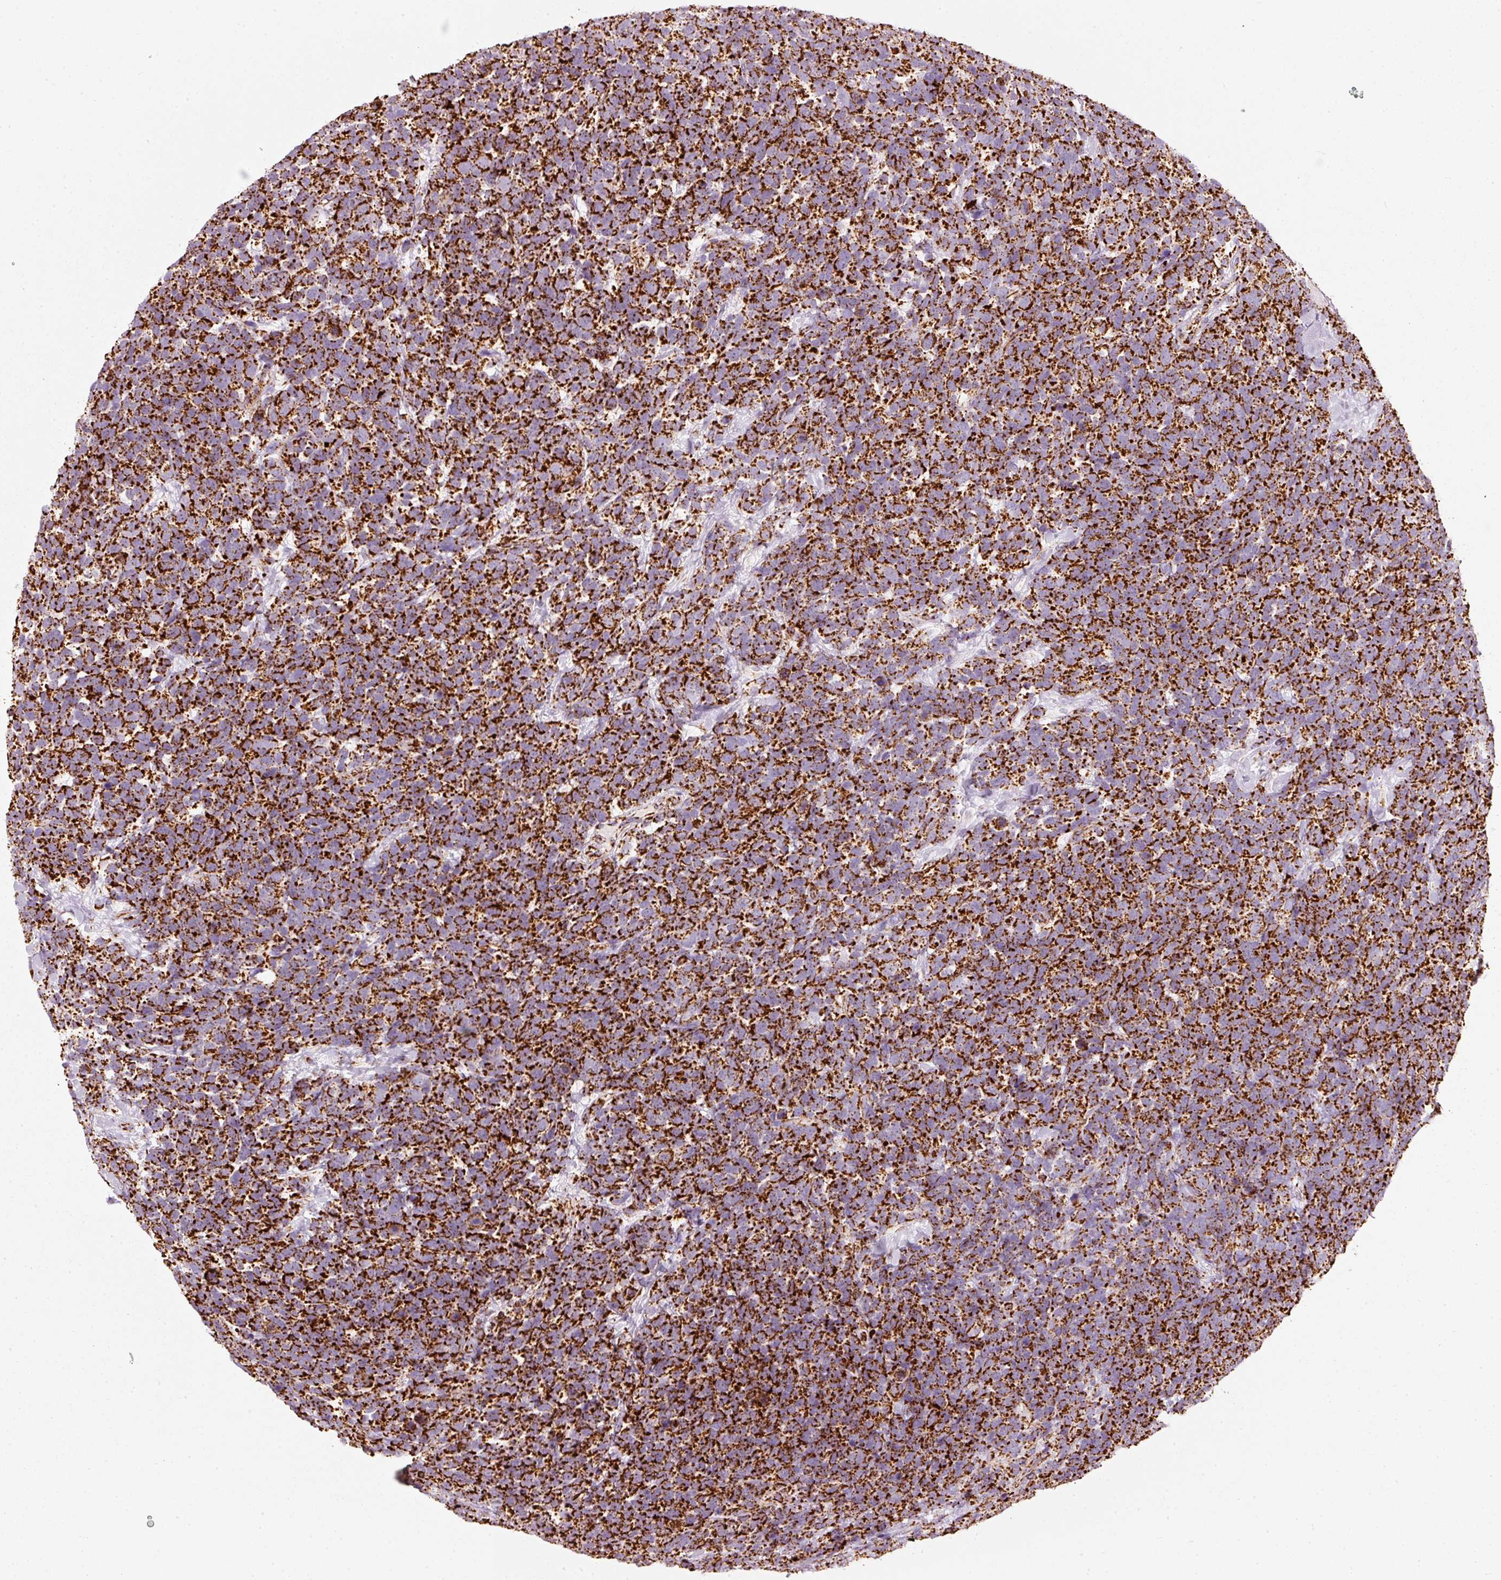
{"staining": {"intensity": "strong", "quantity": ">75%", "location": "cytoplasmic/membranous"}, "tissue": "urothelial cancer", "cell_type": "Tumor cells", "image_type": "cancer", "snomed": [{"axis": "morphology", "description": "Urothelial carcinoma, High grade"}, {"axis": "topography", "description": "Urinary bladder"}], "caption": "Urothelial cancer stained for a protein shows strong cytoplasmic/membranous positivity in tumor cells.", "gene": "MT-CO2", "patient": {"sex": "female", "age": 82}}